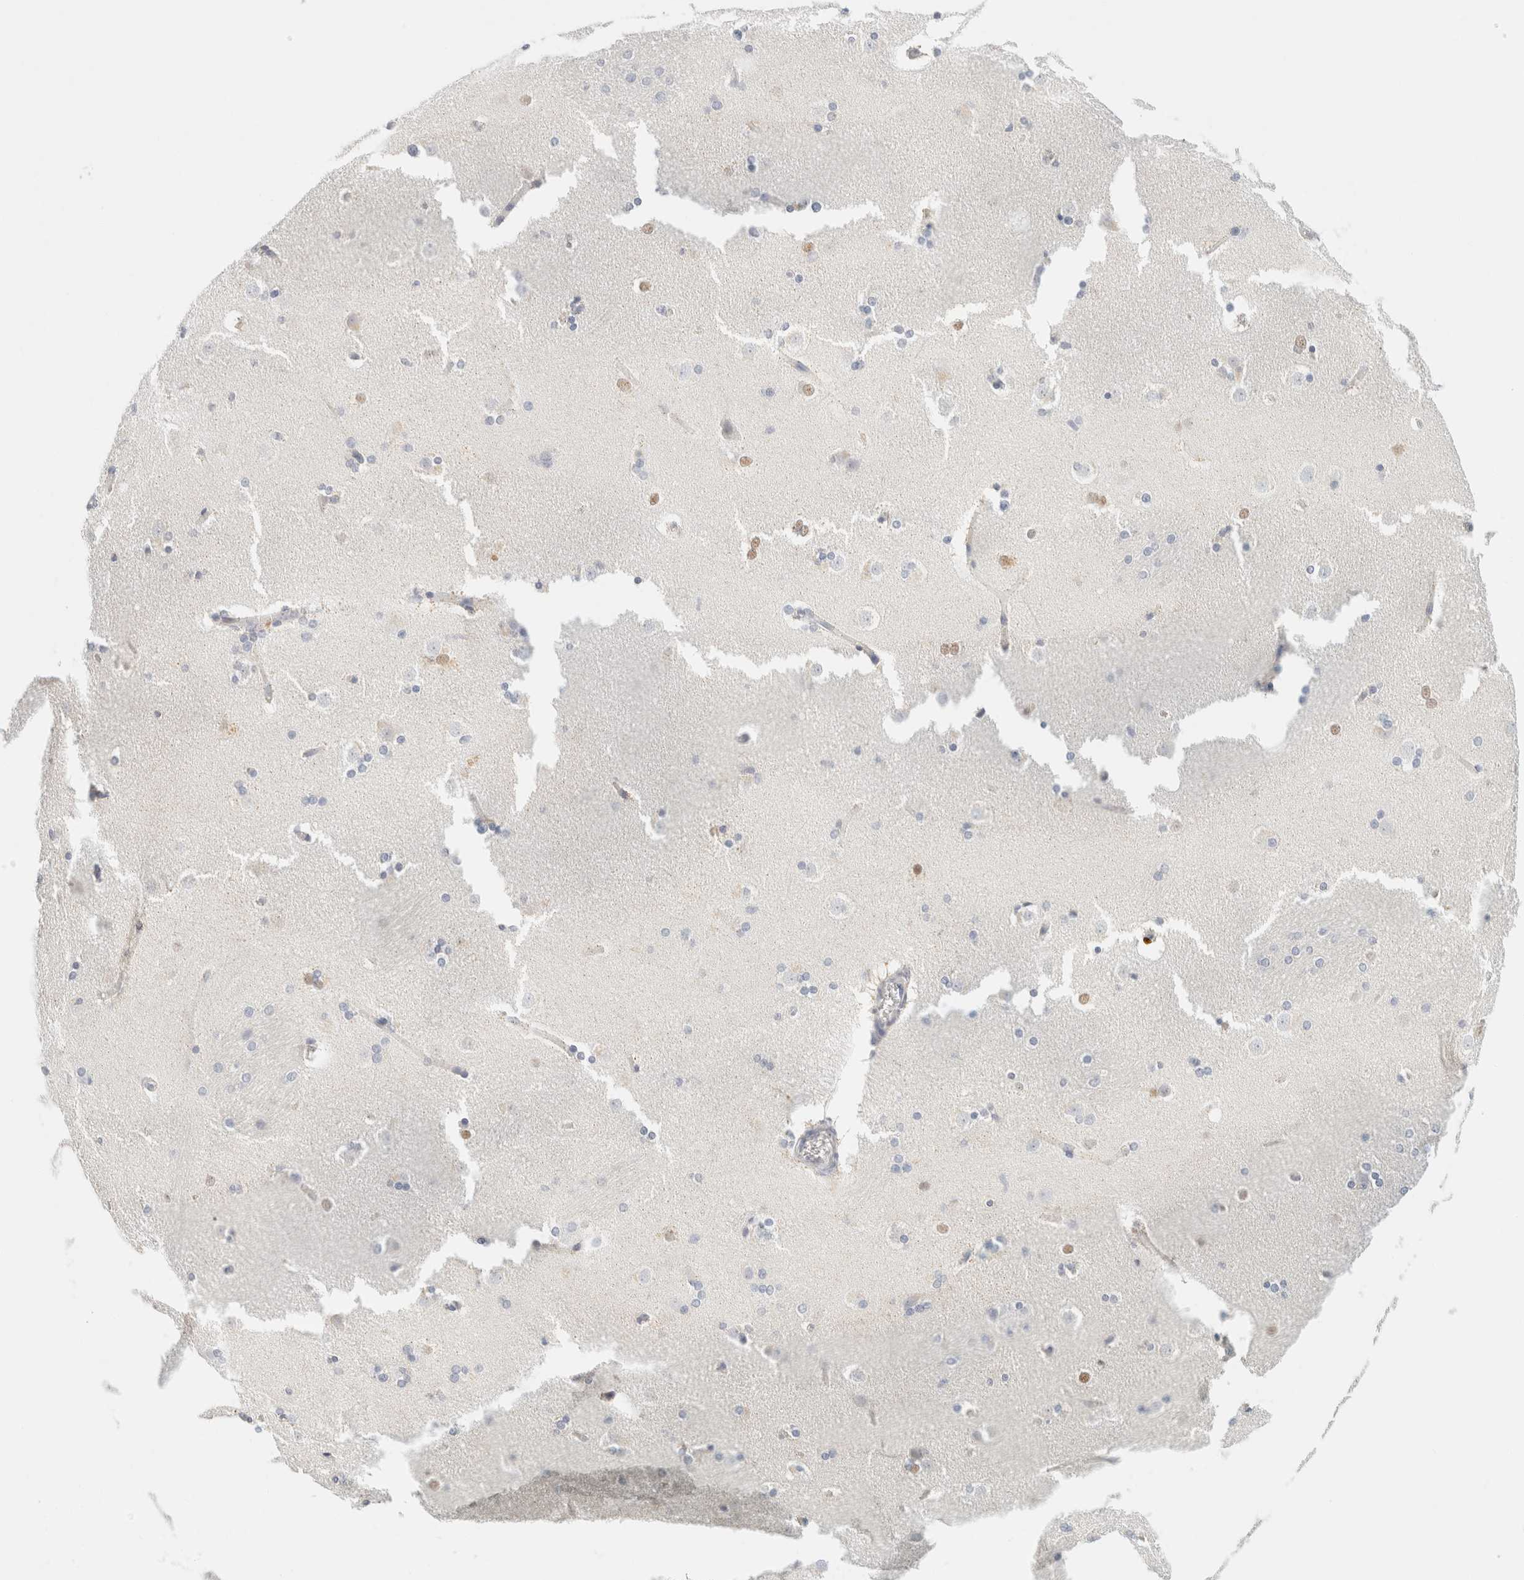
{"staining": {"intensity": "weak", "quantity": "<25%", "location": "cytoplasmic/membranous,nuclear"}, "tissue": "caudate", "cell_type": "Glial cells", "image_type": "normal", "snomed": [{"axis": "morphology", "description": "Normal tissue, NOS"}, {"axis": "topography", "description": "Lateral ventricle wall"}], "caption": "A high-resolution histopathology image shows IHC staining of benign caudate, which reveals no significant expression in glial cells.", "gene": "KRT20", "patient": {"sex": "female", "age": 19}}